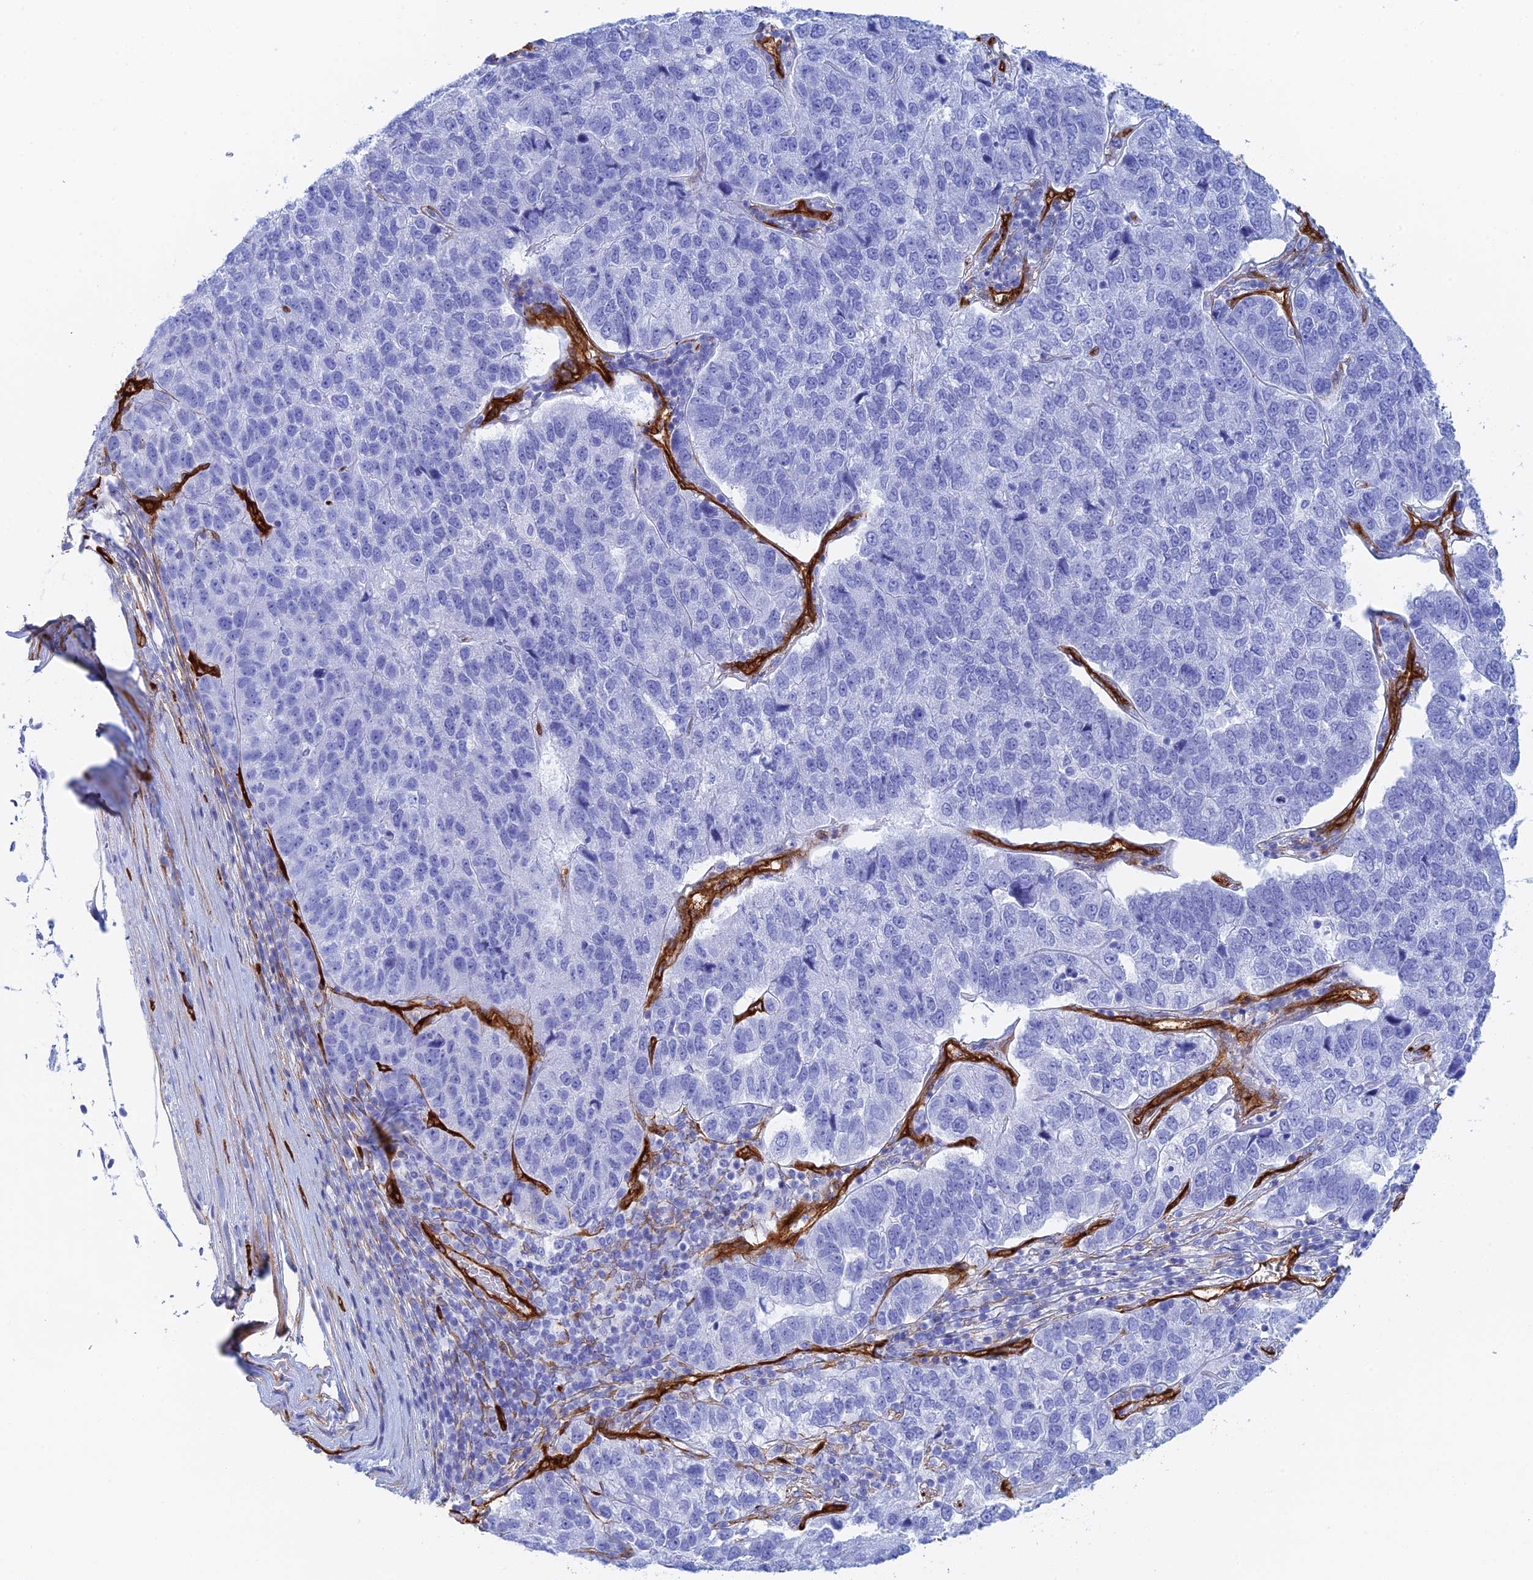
{"staining": {"intensity": "negative", "quantity": "none", "location": "none"}, "tissue": "pancreatic cancer", "cell_type": "Tumor cells", "image_type": "cancer", "snomed": [{"axis": "morphology", "description": "Adenocarcinoma, NOS"}, {"axis": "topography", "description": "Pancreas"}], "caption": "Pancreatic adenocarcinoma was stained to show a protein in brown. There is no significant staining in tumor cells.", "gene": "CRIP2", "patient": {"sex": "female", "age": 61}}